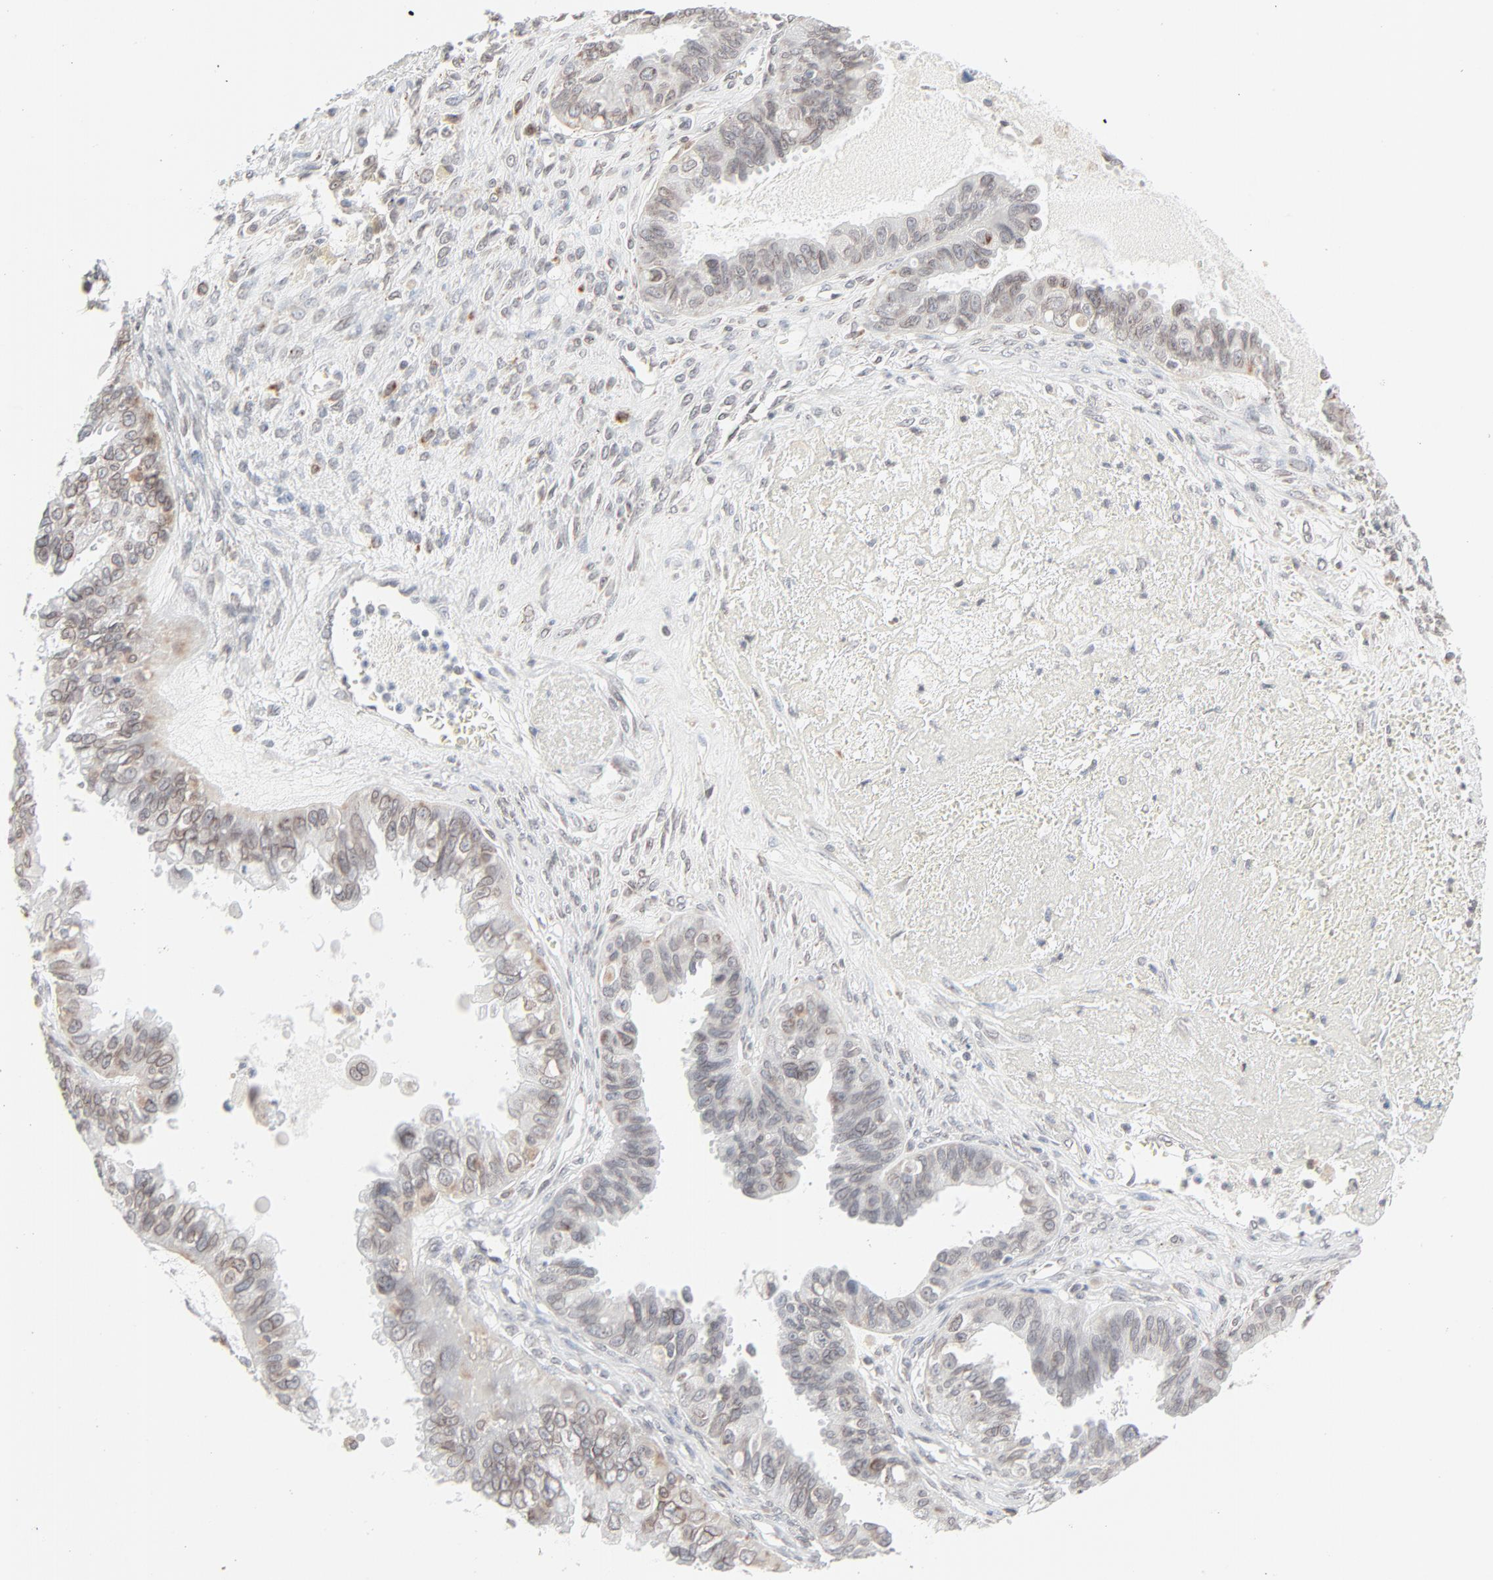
{"staining": {"intensity": "weak", "quantity": "<25%", "location": "cytoplasmic/membranous,nuclear"}, "tissue": "ovarian cancer", "cell_type": "Tumor cells", "image_type": "cancer", "snomed": [{"axis": "morphology", "description": "Carcinoma, endometroid"}, {"axis": "topography", "description": "Ovary"}], "caption": "A micrograph of ovarian cancer (endometroid carcinoma) stained for a protein reveals no brown staining in tumor cells. (IHC, brightfield microscopy, high magnification).", "gene": "MAD1L1", "patient": {"sex": "female", "age": 85}}